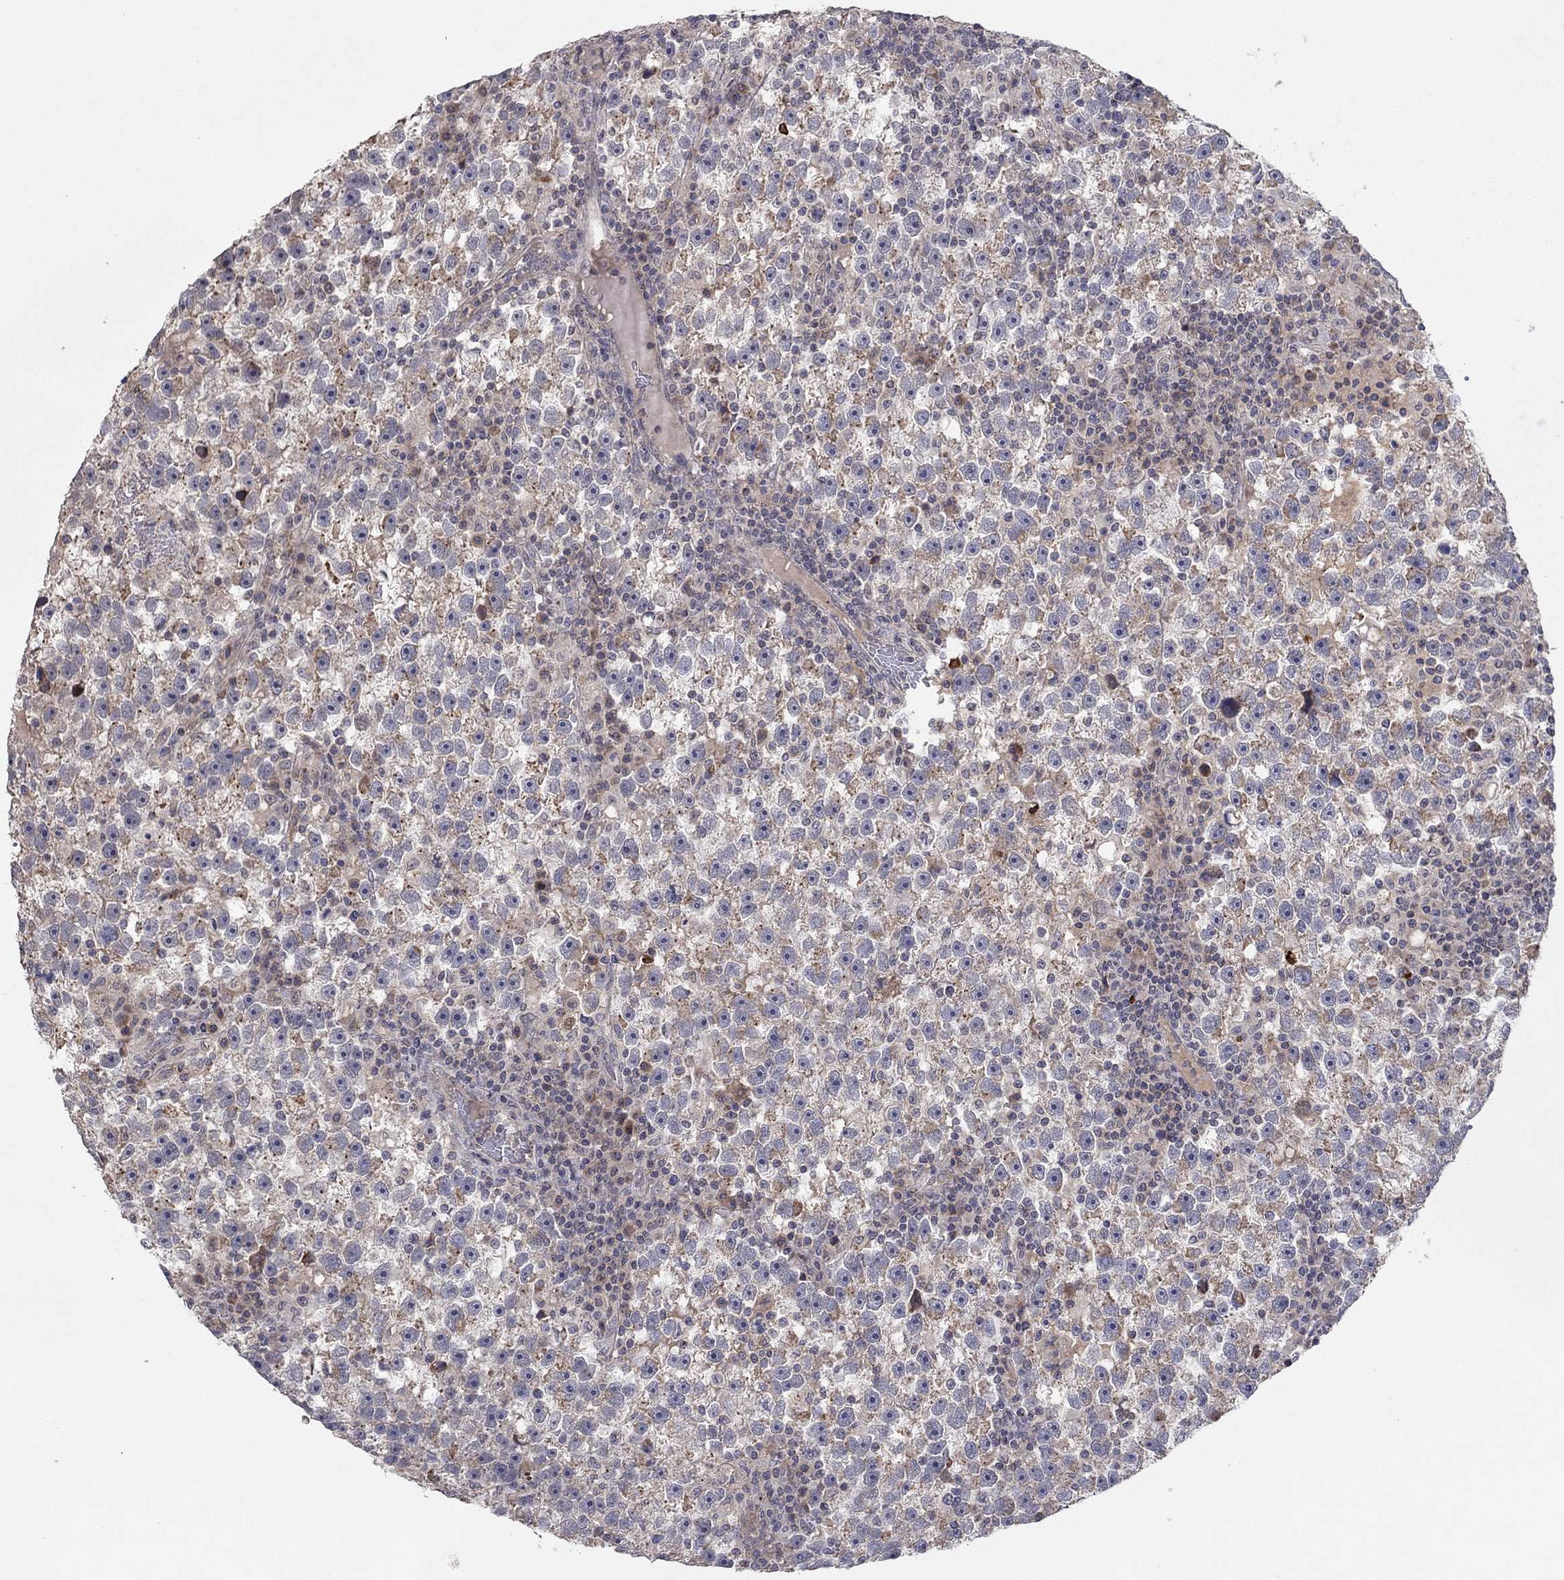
{"staining": {"intensity": "moderate", "quantity": ">75%", "location": "cytoplasmic/membranous"}, "tissue": "testis cancer", "cell_type": "Tumor cells", "image_type": "cancer", "snomed": [{"axis": "morphology", "description": "Seminoma, NOS"}, {"axis": "topography", "description": "Testis"}], "caption": "Seminoma (testis) stained with a protein marker shows moderate staining in tumor cells.", "gene": "CRACDL", "patient": {"sex": "male", "age": 47}}